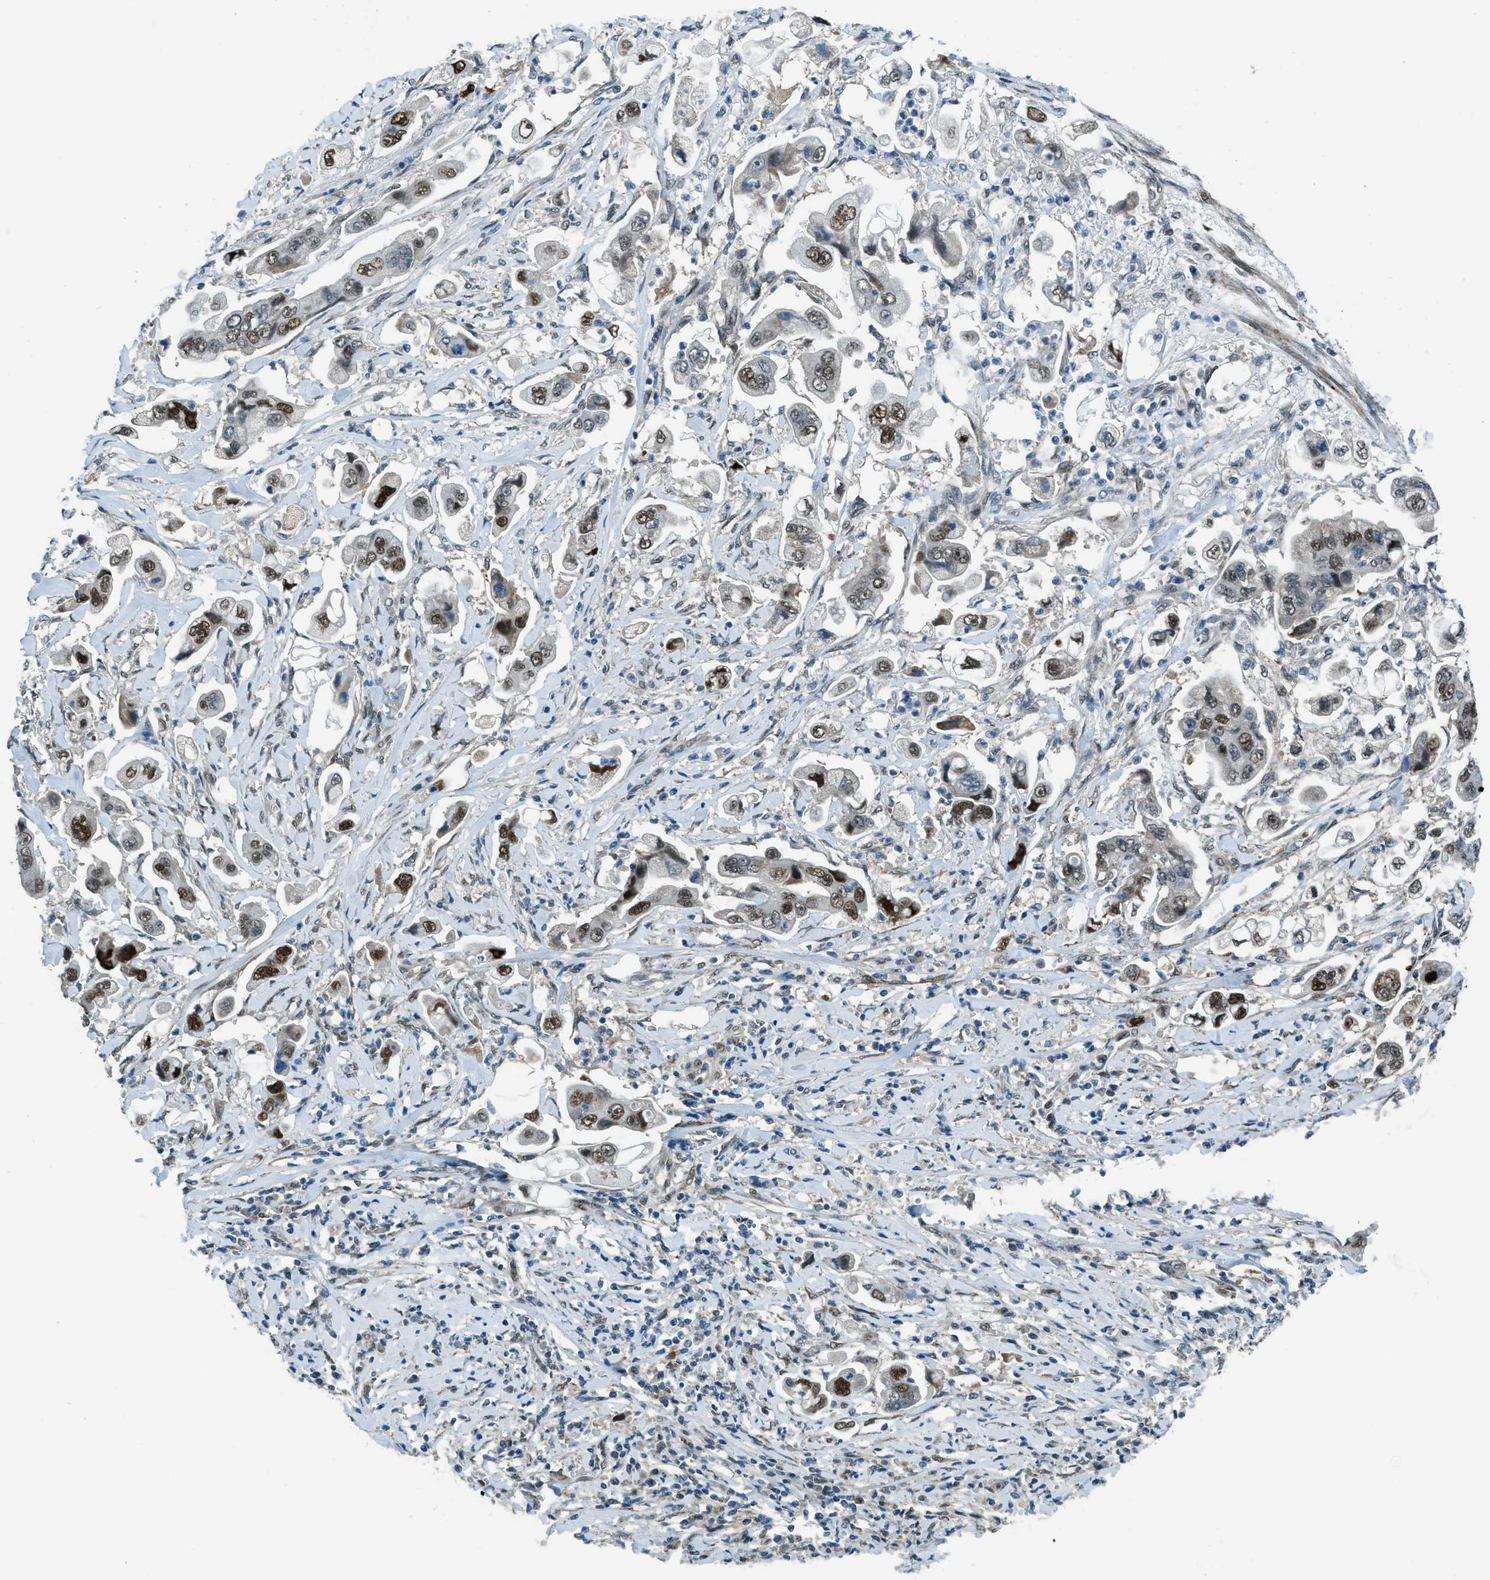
{"staining": {"intensity": "moderate", "quantity": ">75%", "location": "nuclear"}, "tissue": "stomach cancer", "cell_type": "Tumor cells", "image_type": "cancer", "snomed": [{"axis": "morphology", "description": "Adenocarcinoma, NOS"}, {"axis": "topography", "description": "Stomach"}], "caption": "Human stomach cancer (adenocarcinoma) stained for a protein (brown) displays moderate nuclear positive positivity in approximately >75% of tumor cells.", "gene": "NPEPL1", "patient": {"sex": "male", "age": 62}}